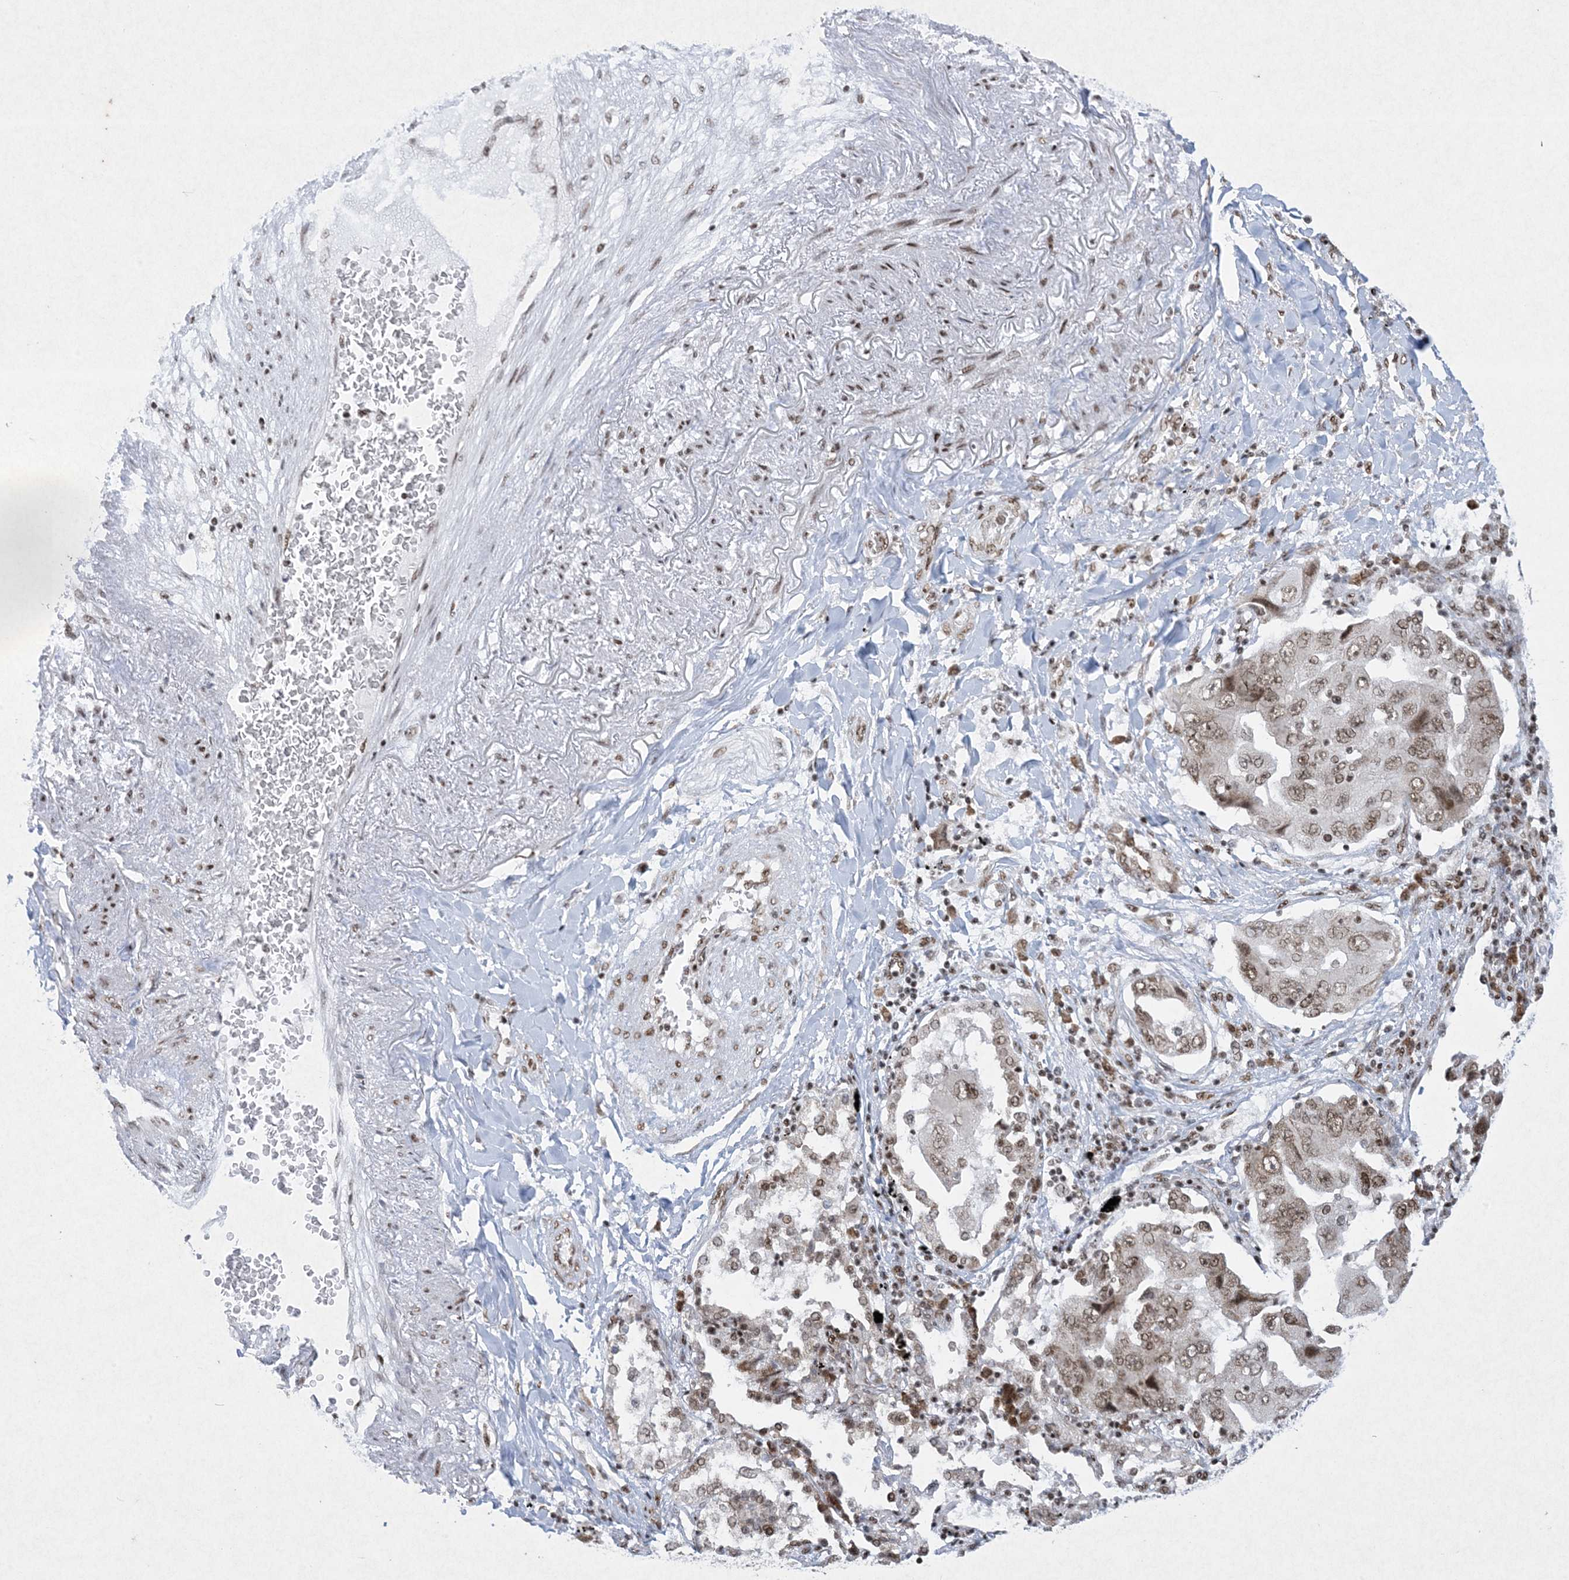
{"staining": {"intensity": "moderate", "quantity": ">75%", "location": "nuclear"}, "tissue": "lung cancer", "cell_type": "Tumor cells", "image_type": "cancer", "snomed": [{"axis": "morphology", "description": "Adenocarcinoma, NOS"}, {"axis": "topography", "description": "Lung"}], "caption": "IHC staining of lung cancer, which shows medium levels of moderate nuclear positivity in about >75% of tumor cells indicating moderate nuclear protein expression. The staining was performed using DAB (3,3'-diaminobenzidine) (brown) for protein detection and nuclei were counterstained in hematoxylin (blue).", "gene": "PKNOX2", "patient": {"sex": "female", "age": 65}}